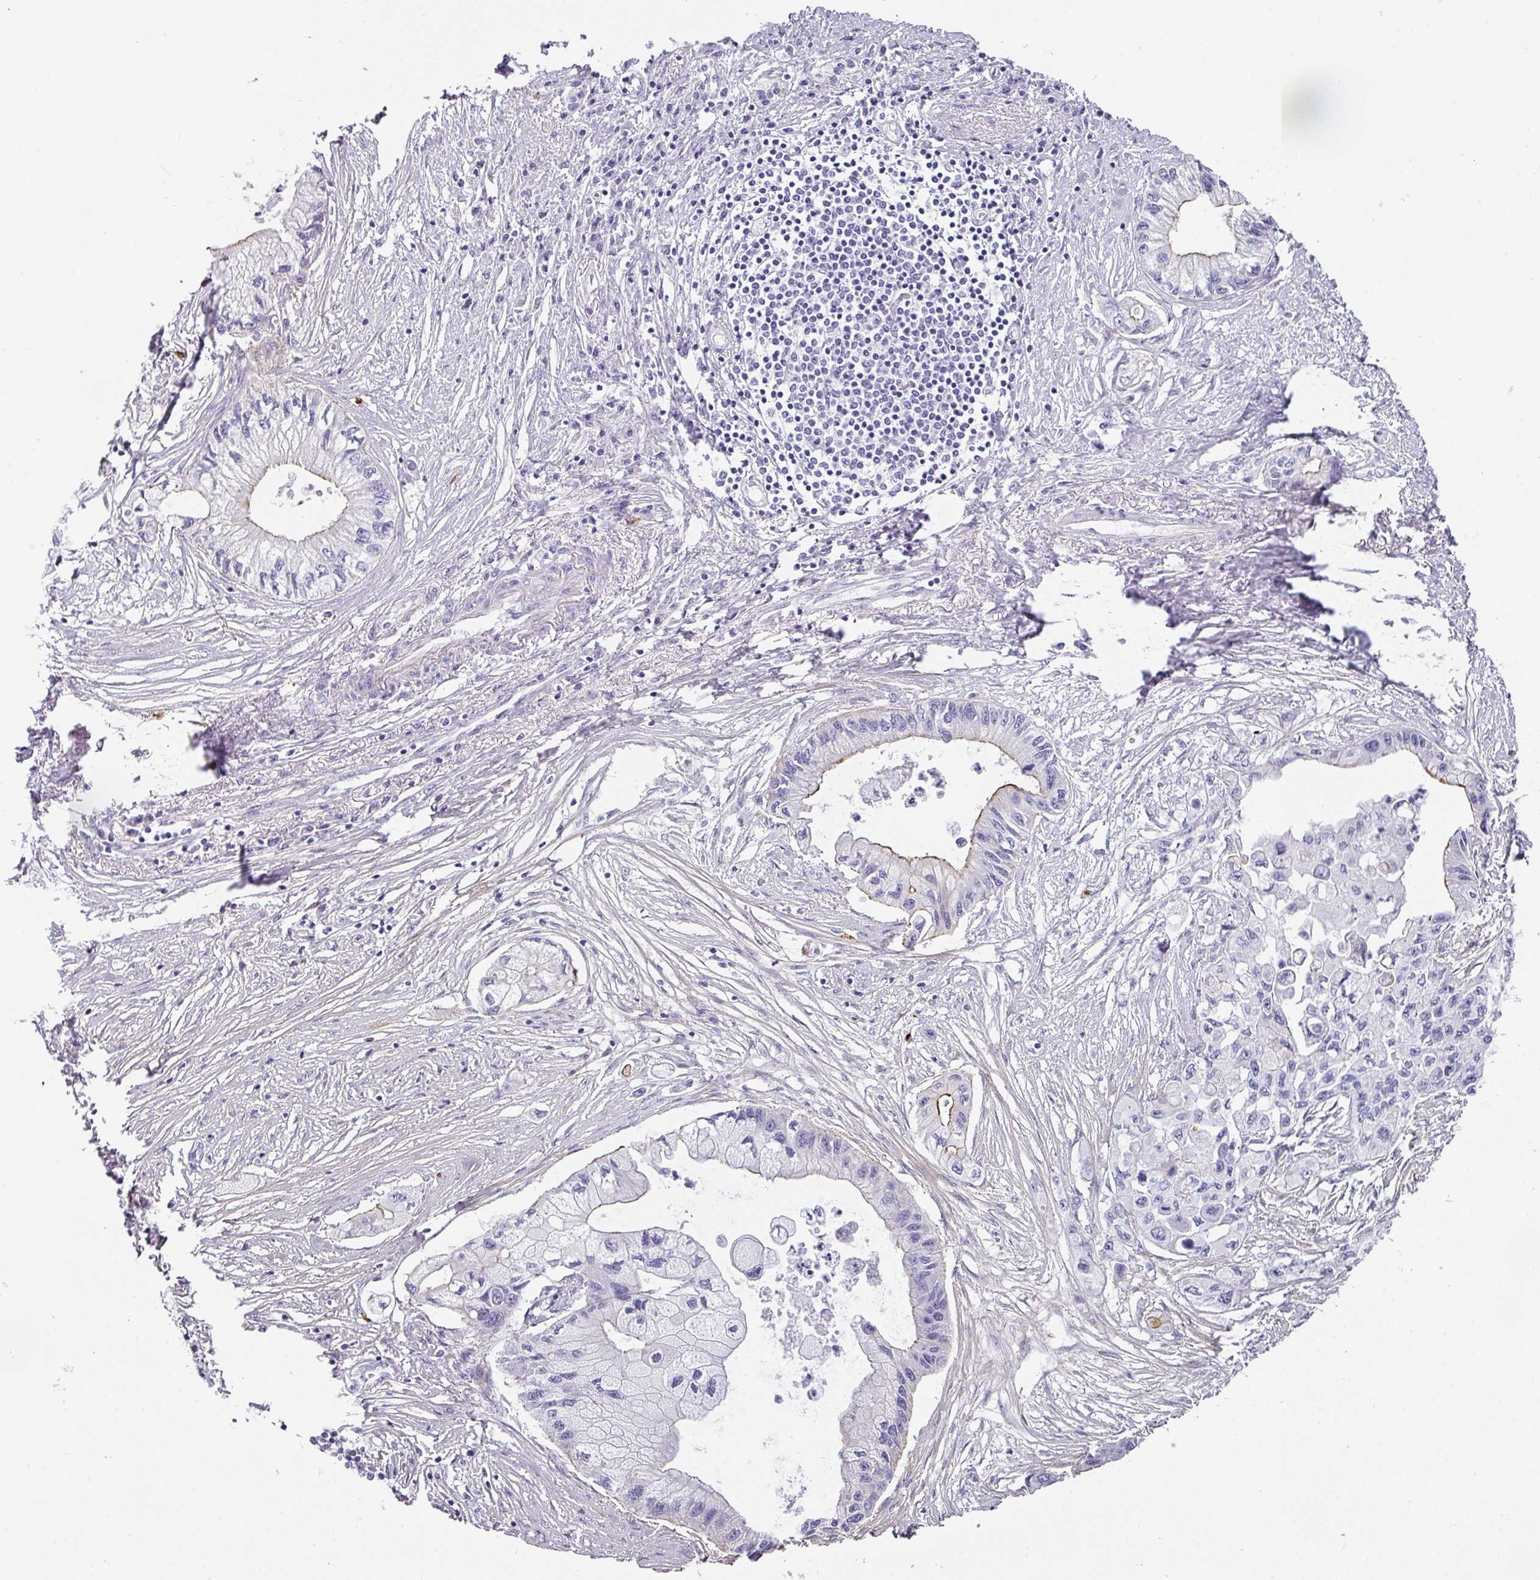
{"staining": {"intensity": "moderate", "quantity": "<25%", "location": "cytoplasmic/membranous"}, "tissue": "pancreatic cancer", "cell_type": "Tumor cells", "image_type": "cancer", "snomed": [{"axis": "morphology", "description": "Adenocarcinoma, NOS"}, {"axis": "topography", "description": "Pancreas"}], "caption": "The photomicrograph reveals immunohistochemical staining of pancreatic cancer (adenocarcinoma). There is moderate cytoplasmic/membranous expression is identified in approximately <25% of tumor cells.", "gene": "ANKRD29", "patient": {"sex": "male", "age": 61}}